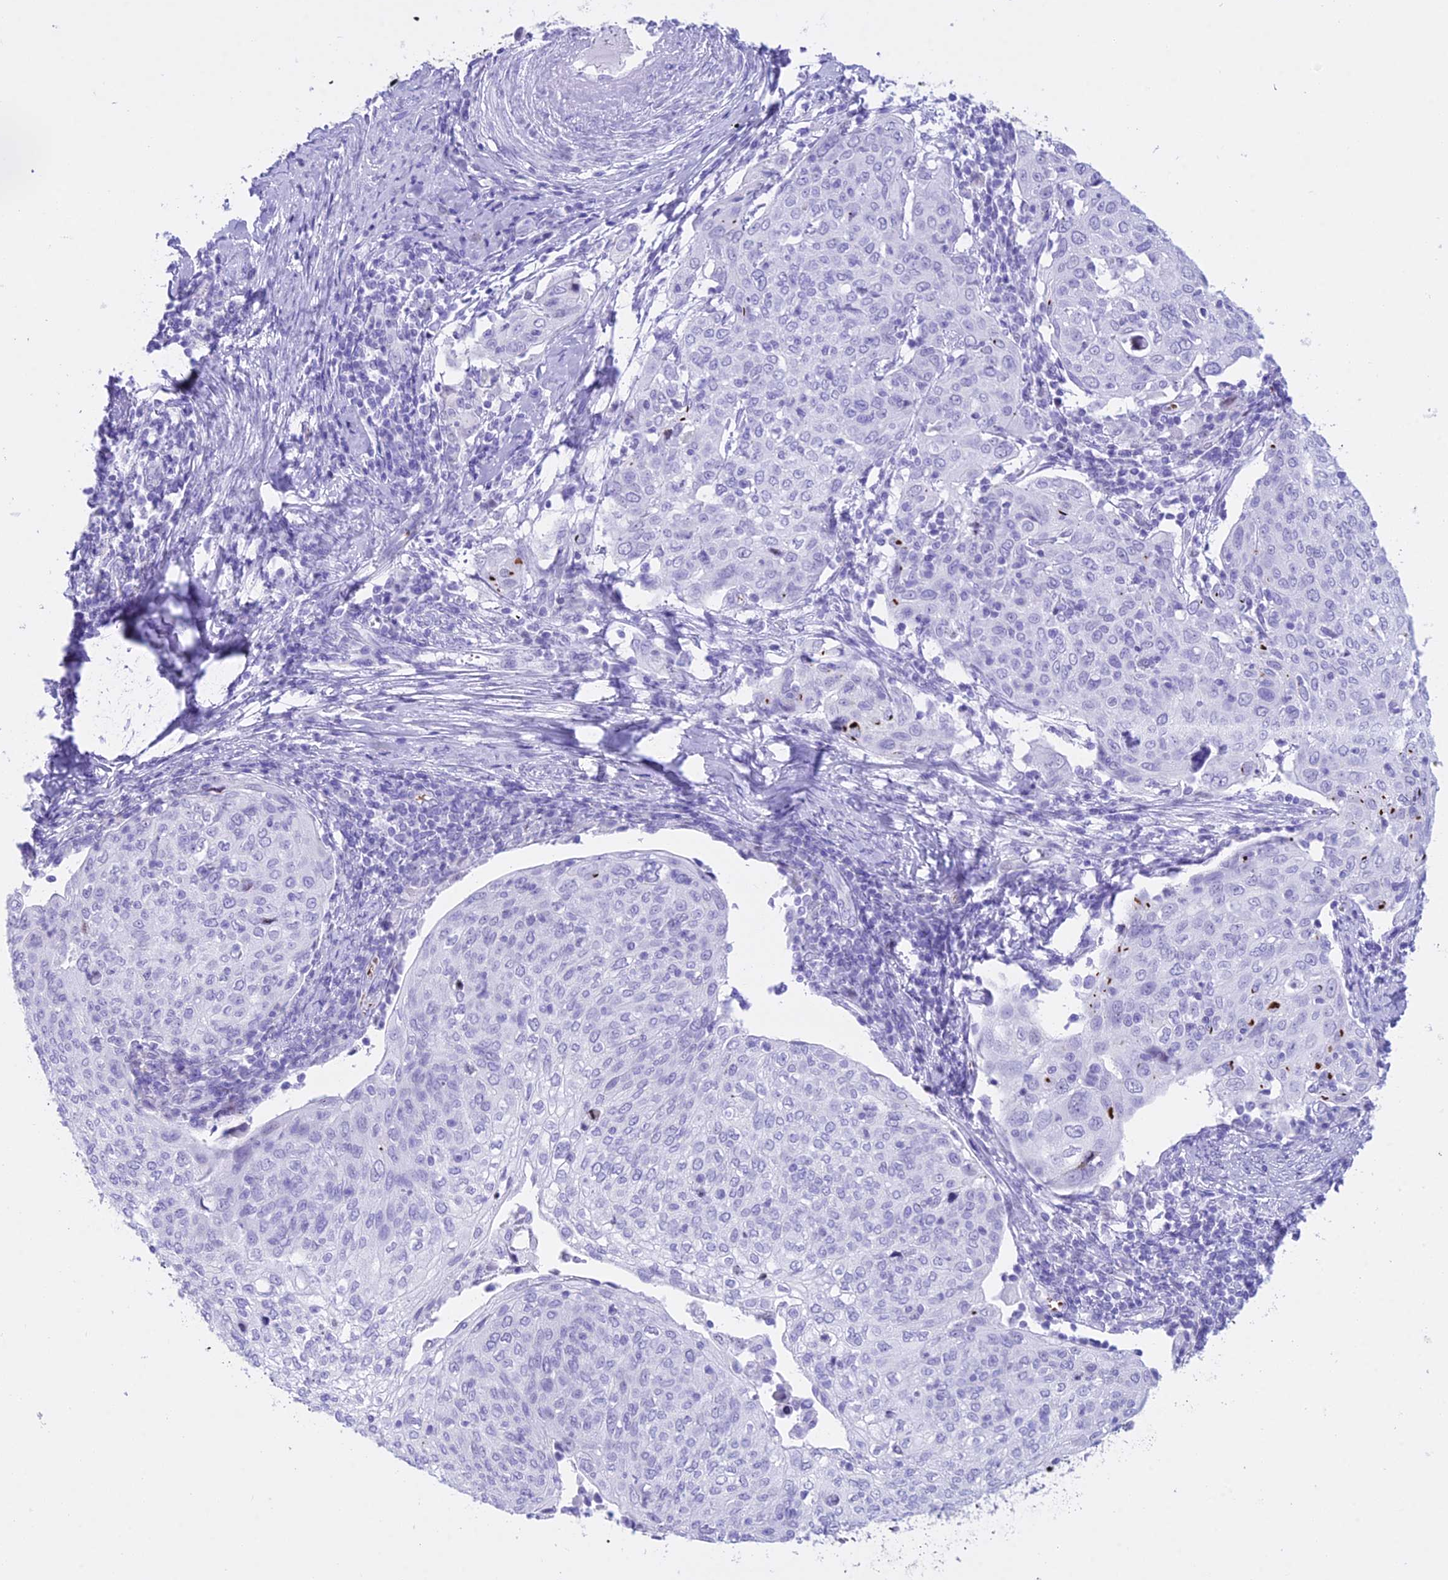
{"staining": {"intensity": "weak", "quantity": "<25%", "location": "nuclear"}, "tissue": "cervical cancer", "cell_type": "Tumor cells", "image_type": "cancer", "snomed": [{"axis": "morphology", "description": "Squamous cell carcinoma, NOS"}, {"axis": "topography", "description": "Cervix"}], "caption": "Immunohistochemistry micrograph of cervical squamous cell carcinoma stained for a protein (brown), which exhibits no positivity in tumor cells.", "gene": "RNPS1", "patient": {"sex": "female", "age": 67}}